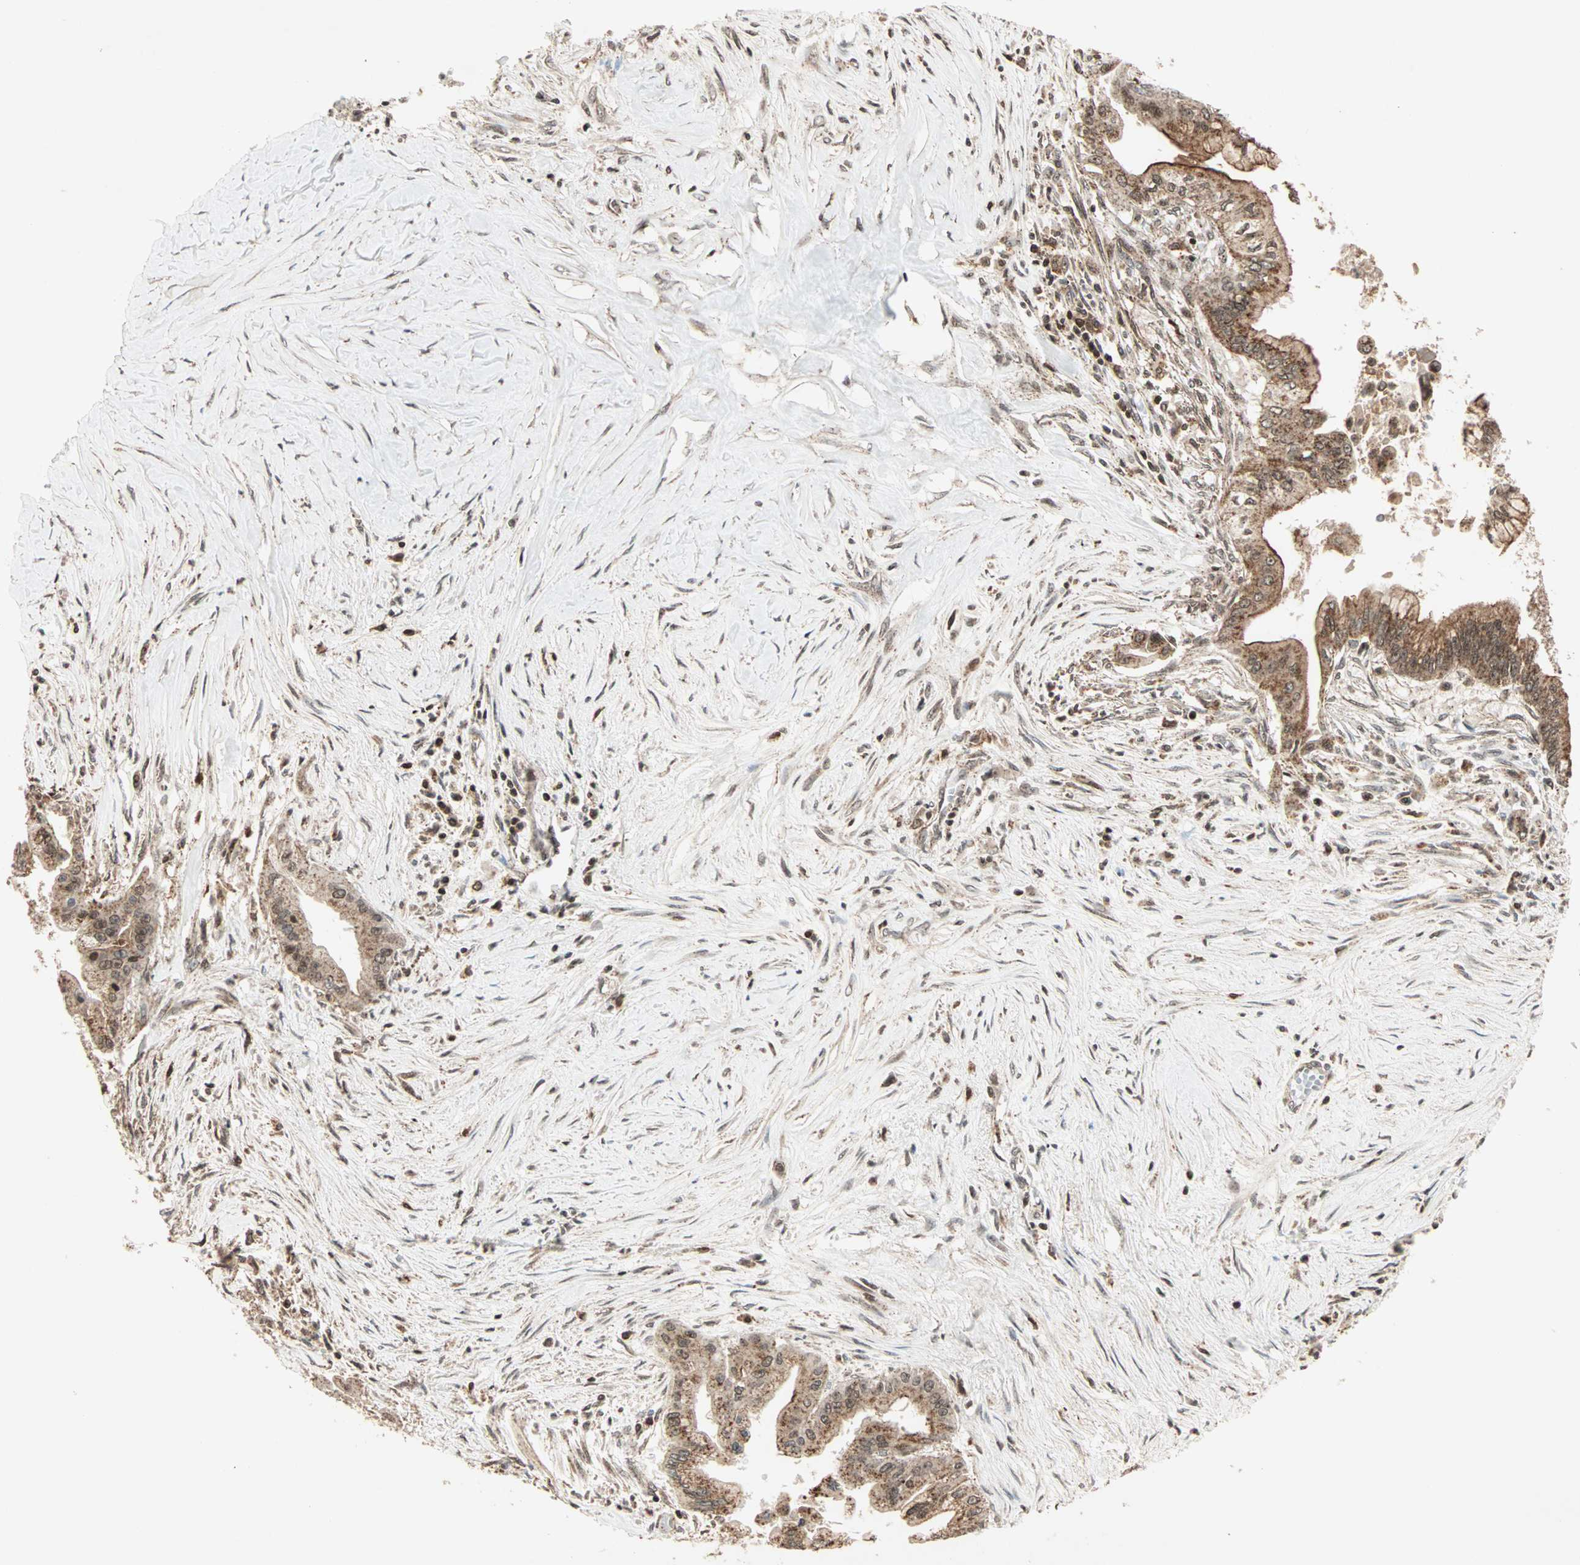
{"staining": {"intensity": "moderate", "quantity": ">75%", "location": "cytoplasmic/membranous,nuclear"}, "tissue": "pancreatic cancer", "cell_type": "Tumor cells", "image_type": "cancer", "snomed": [{"axis": "morphology", "description": "Adenocarcinoma, NOS"}, {"axis": "topography", "description": "Pancreas"}], "caption": "Human pancreatic cancer stained for a protein (brown) displays moderate cytoplasmic/membranous and nuclear positive expression in approximately >75% of tumor cells.", "gene": "ZBED9", "patient": {"sex": "male", "age": 59}}